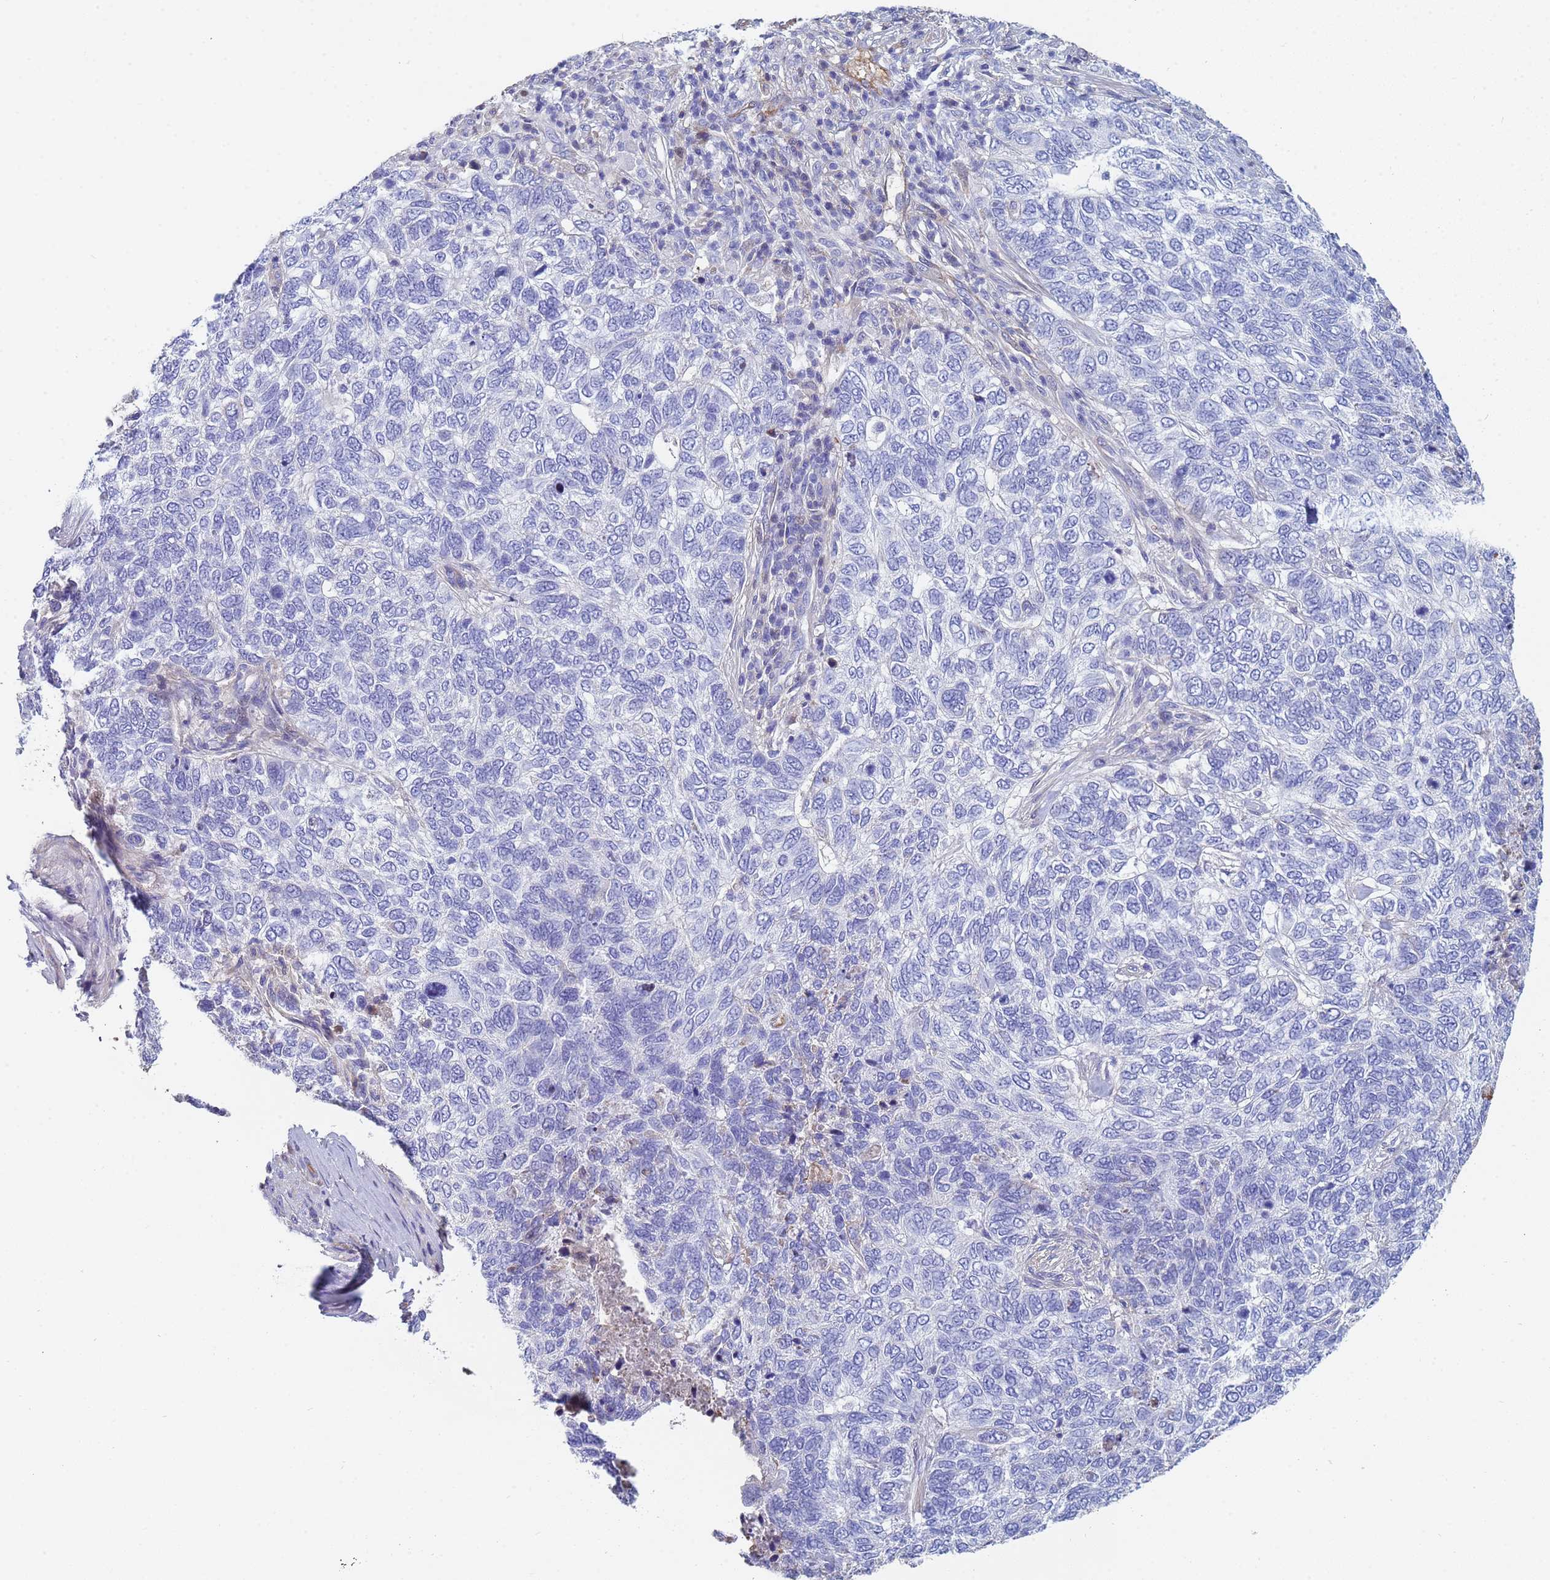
{"staining": {"intensity": "negative", "quantity": "none", "location": "none"}, "tissue": "skin cancer", "cell_type": "Tumor cells", "image_type": "cancer", "snomed": [{"axis": "morphology", "description": "Basal cell carcinoma"}, {"axis": "topography", "description": "Skin"}], "caption": "This is a micrograph of IHC staining of skin basal cell carcinoma, which shows no staining in tumor cells.", "gene": "ABCA8", "patient": {"sex": "female", "age": 65}}